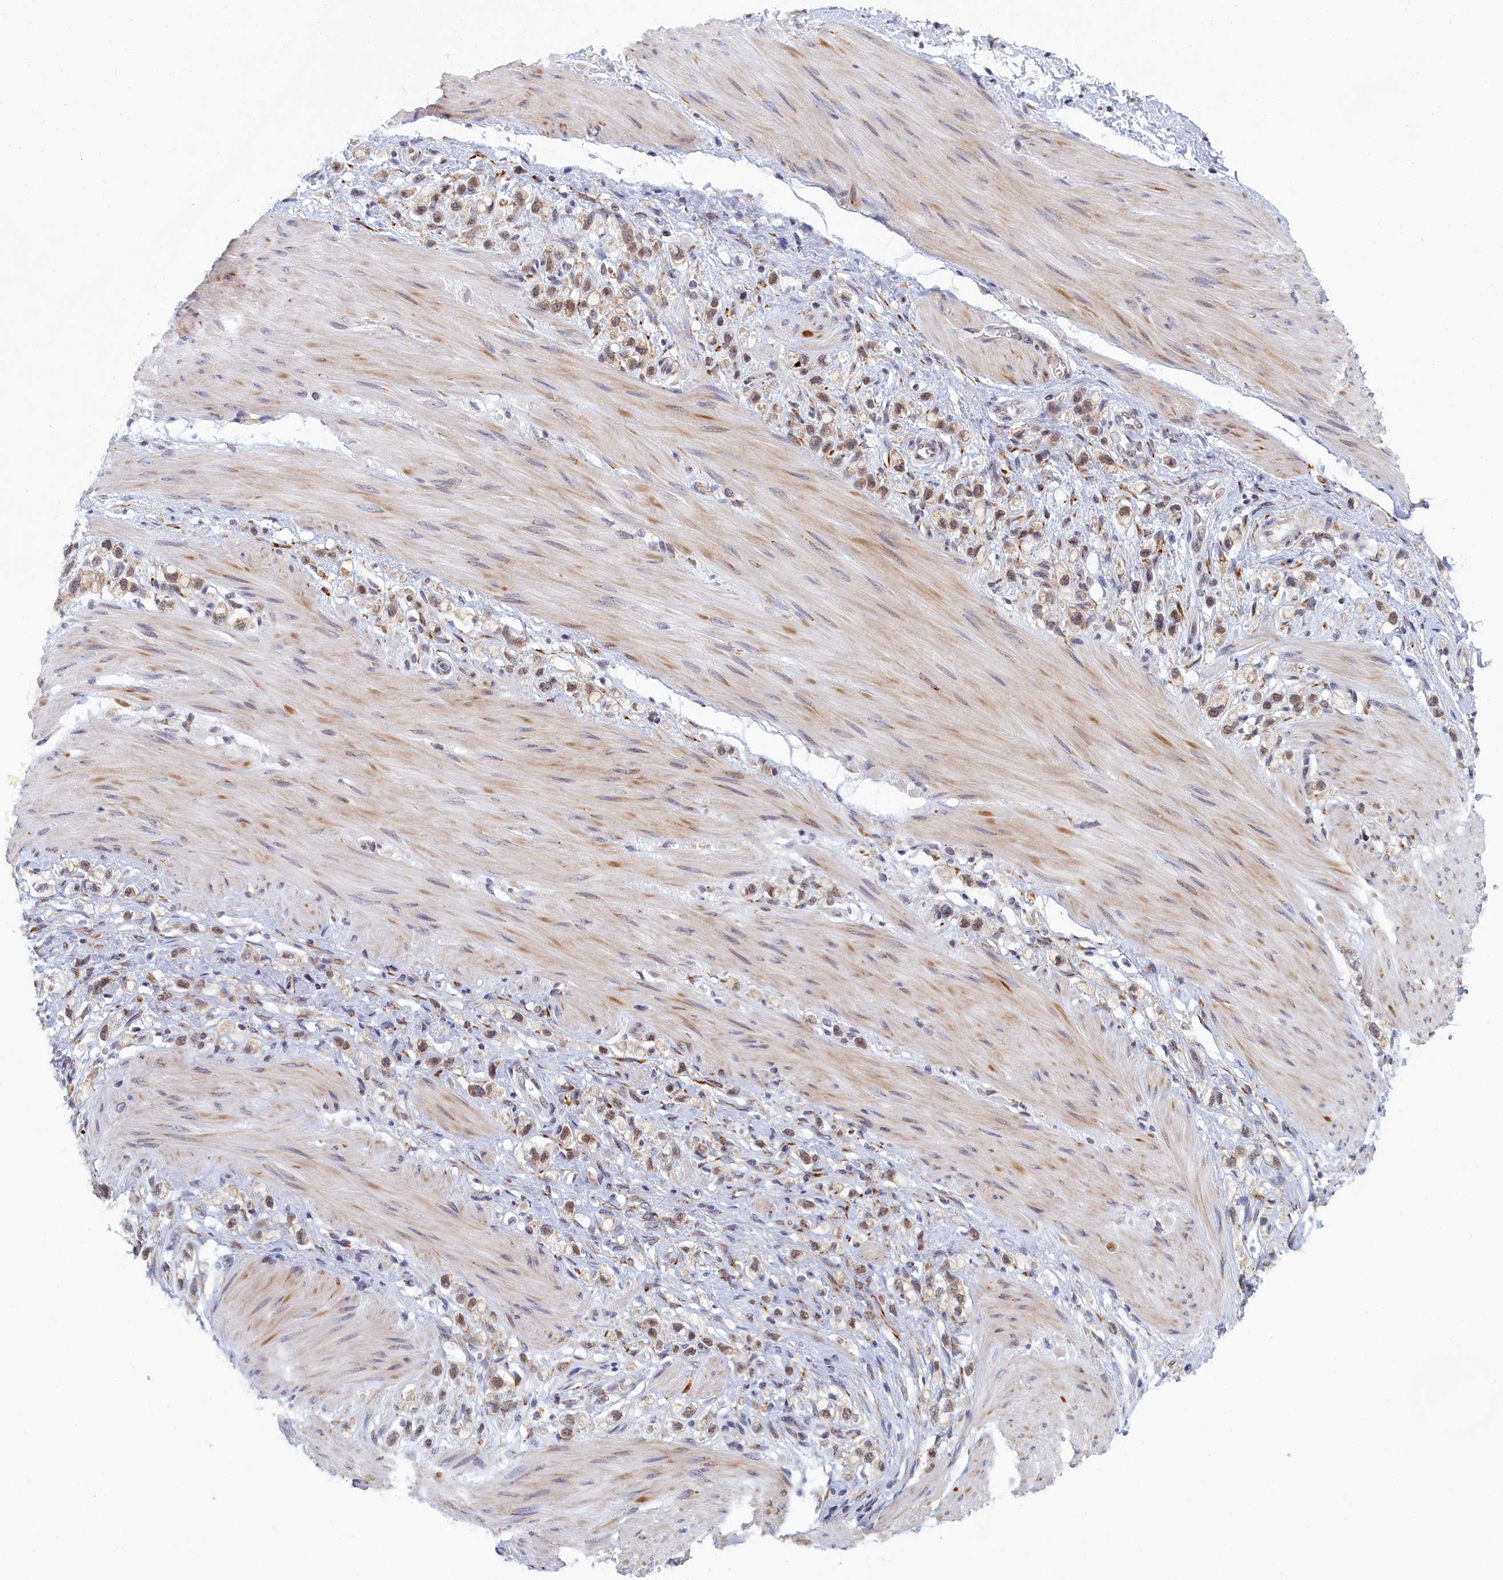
{"staining": {"intensity": "weak", "quantity": ">75%", "location": "cytoplasmic/membranous,nuclear"}, "tissue": "stomach cancer", "cell_type": "Tumor cells", "image_type": "cancer", "snomed": [{"axis": "morphology", "description": "Adenocarcinoma, NOS"}, {"axis": "topography", "description": "Stomach"}], "caption": "DAB immunohistochemical staining of human stomach cancer (adenocarcinoma) exhibits weak cytoplasmic/membranous and nuclear protein staining in about >75% of tumor cells.", "gene": "DNAJC17", "patient": {"sex": "female", "age": 65}}